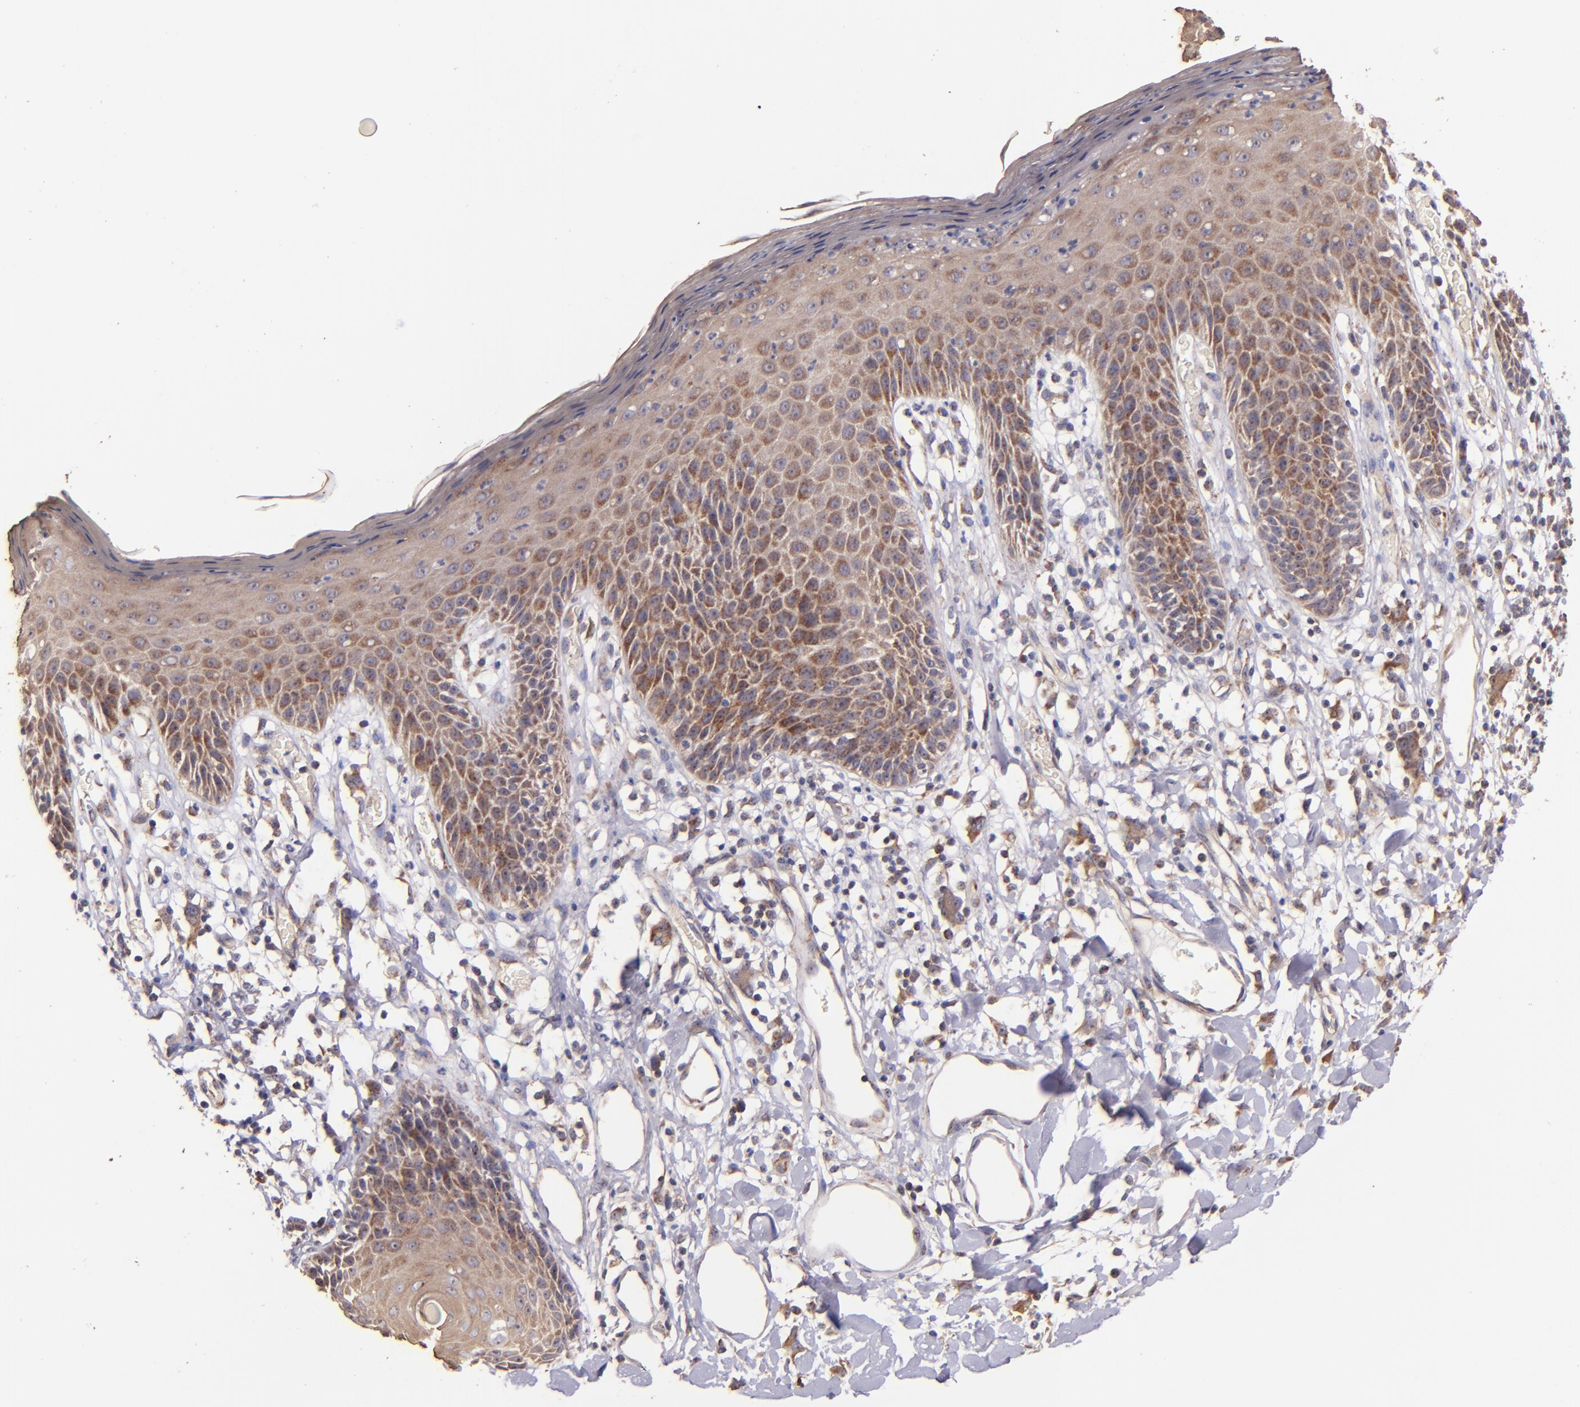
{"staining": {"intensity": "moderate", "quantity": ">75%", "location": "cytoplasmic/membranous"}, "tissue": "skin", "cell_type": "Epidermal cells", "image_type": "normal", "snomed": [{"axis": "morphology", "description": "Normal tissue, NOS"}, {"axis": "topography", "description": "Vulva"}, {"axis": "topography", "description": "Peripheral nerve tissue"}], "caption": "Skin stained with a brown dye demonstrates moderate cytoplasmic/membranous positive expression in about >75% of epidermal cells.", "gene": "SHC1", "patient": {"sex": "female", "age": 68}}